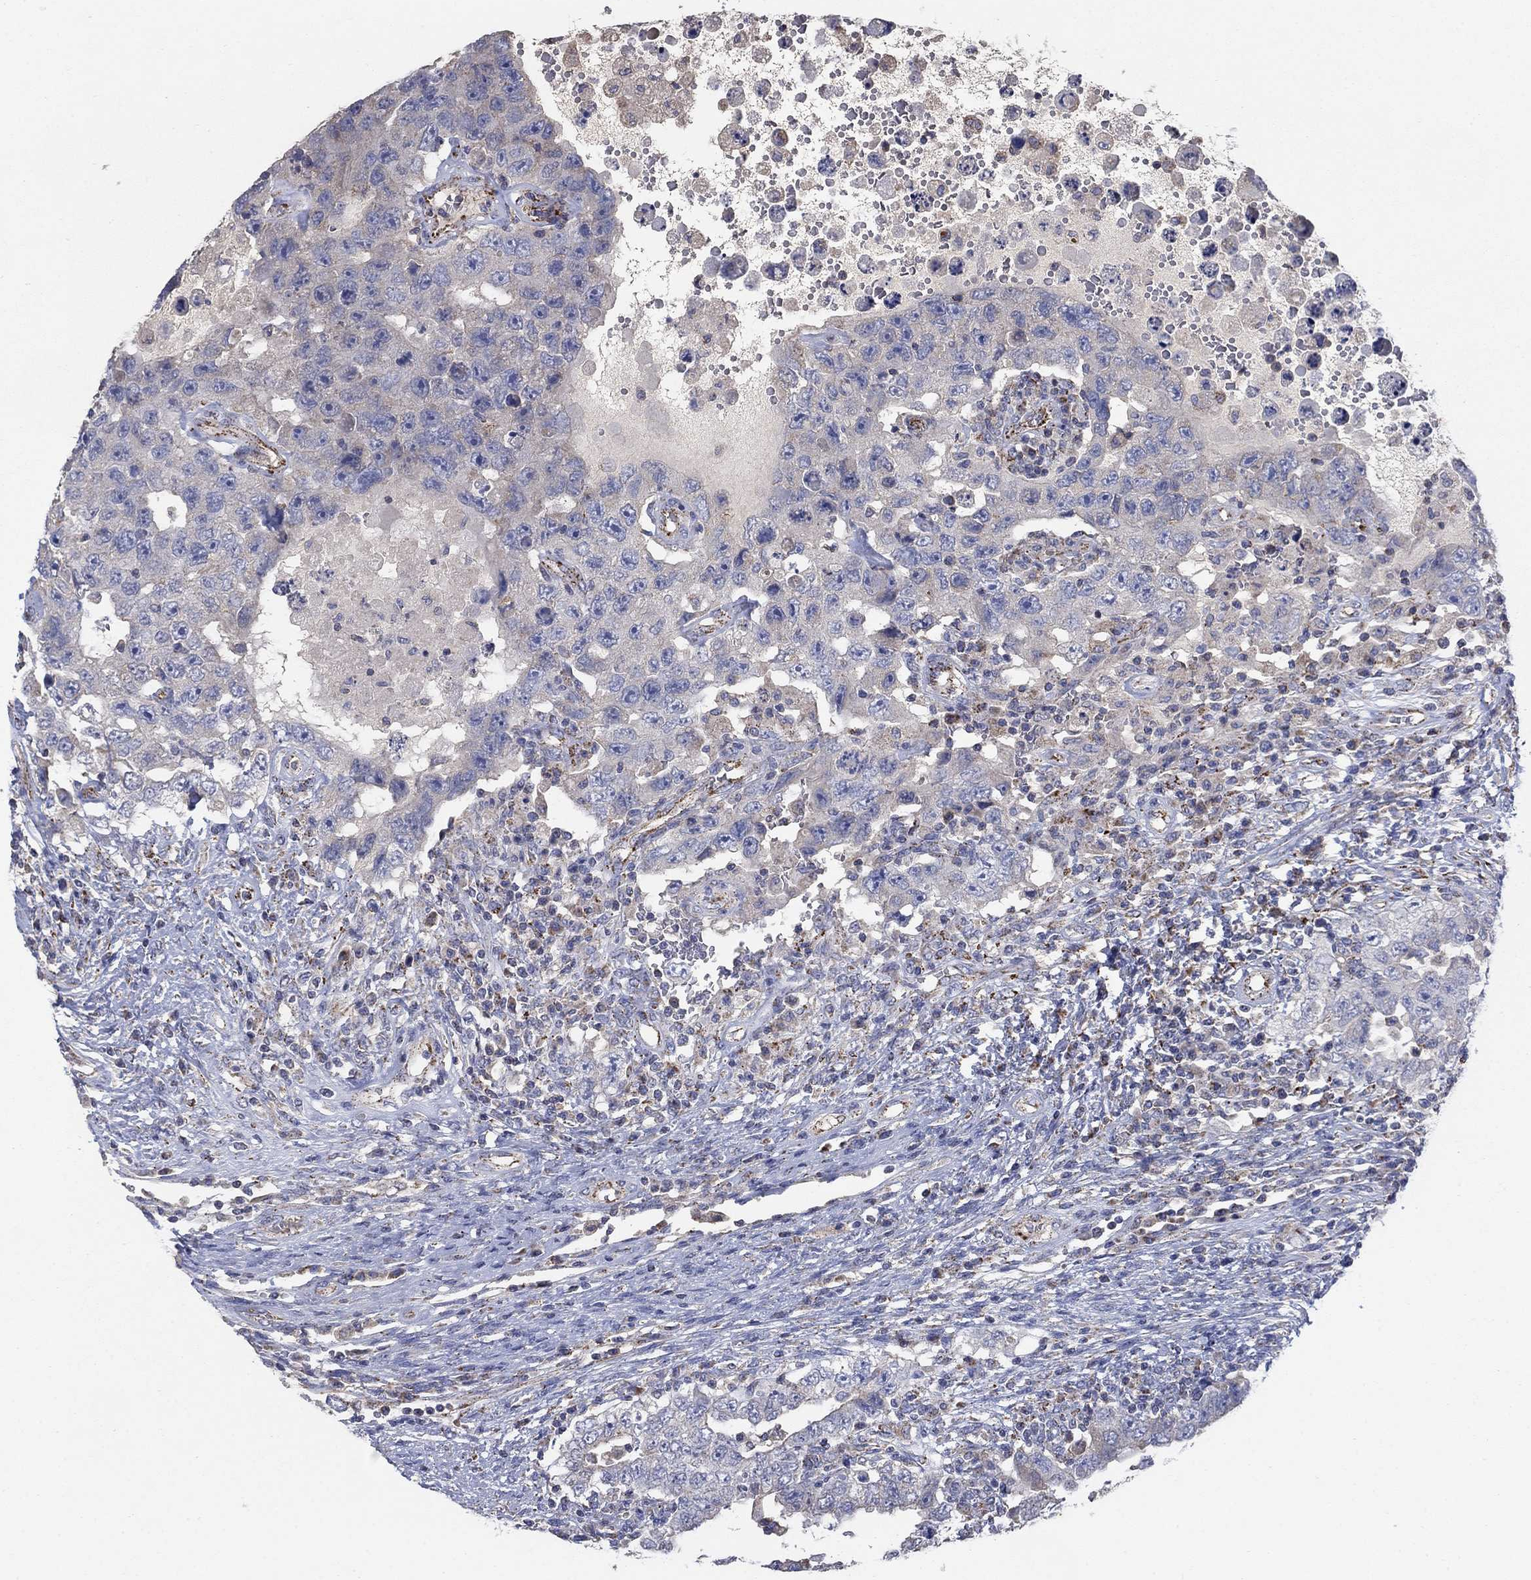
{"staining": {"intensity": "negative", "quantity": "none", "location": "none"}, "tissue": "testis cancer", "cell_type": "Tumor cells", "image_type": "cancer", "snomed": [{"axis": "morphology", "description": "Carcinoma, Embryonal, NOS"}, {"axis": "topography", "description": "Testis"}], "caption": "Photomicrograph shows no protein expression in tumor cells of testis cancer (embryonal carcinoma) tissue. (Stains: DAB (3,3'-diaminobenzidine) IHC with hematoxylin counter stain, Microscopy: brightfield microscopy at high magnification).", "gene": "PNPLA2", "patient": {"sex": "male", "age": 26}}